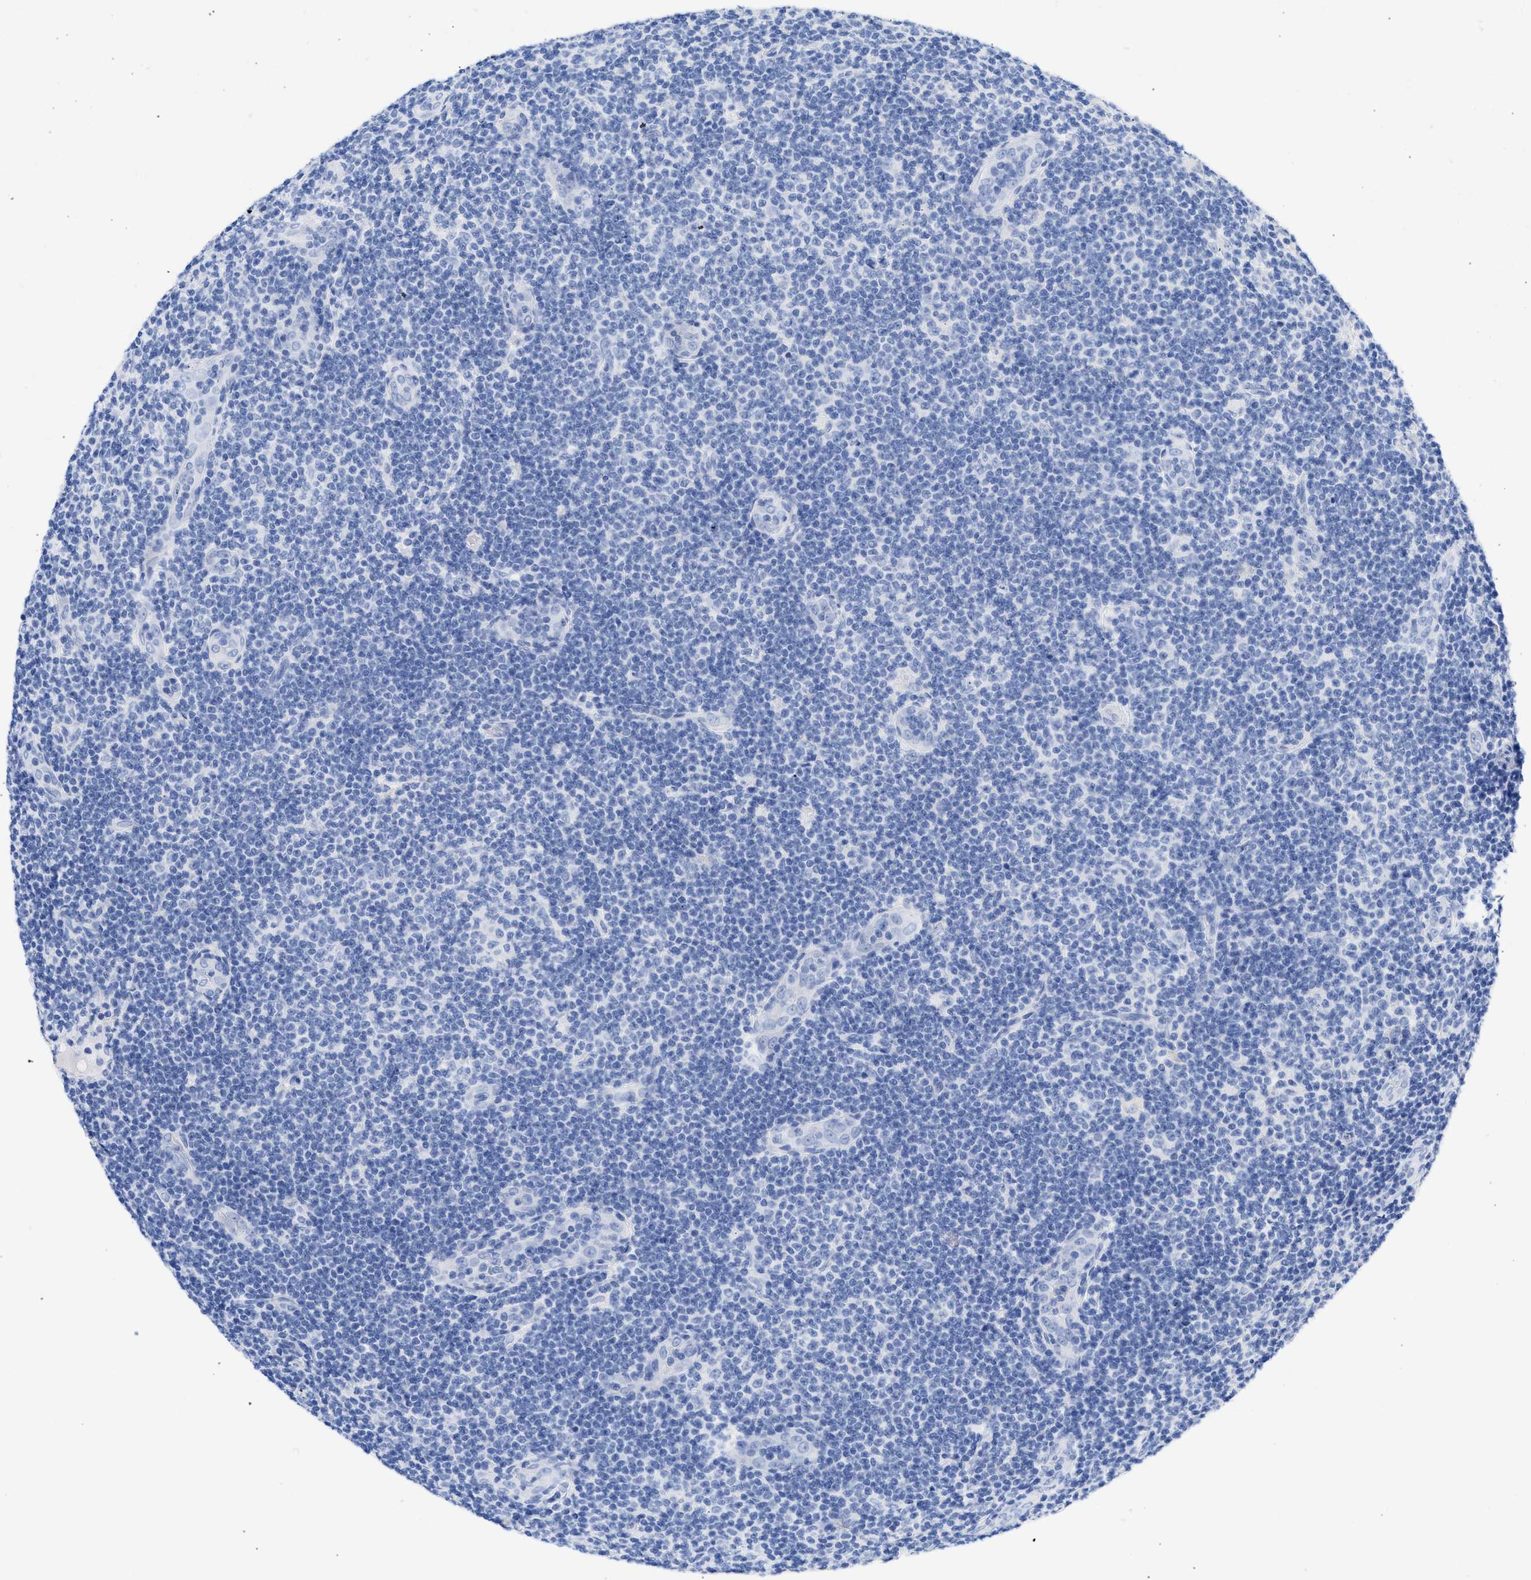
{"staining": {"intensity": "negative", "quantity": "none", "location": "none"}, "tissue": "lymphoma", "cell_type": "Tumor cells", "image_type": "cancer", "snomed": [{"axis": "morphology", "description": "Malignant lymphoma, non-Hodgkin's type, Low grade"}, {"axis": "topography", "description": "Lymph node"}], "caption": "DAB (3,3'-diaminobenzidine) immunohistochemical staining of human lymphoma exhibits no significant expression in tumor cells.", "gene": "RSPH1", "patient": {"sex": "male", "age": 83}}